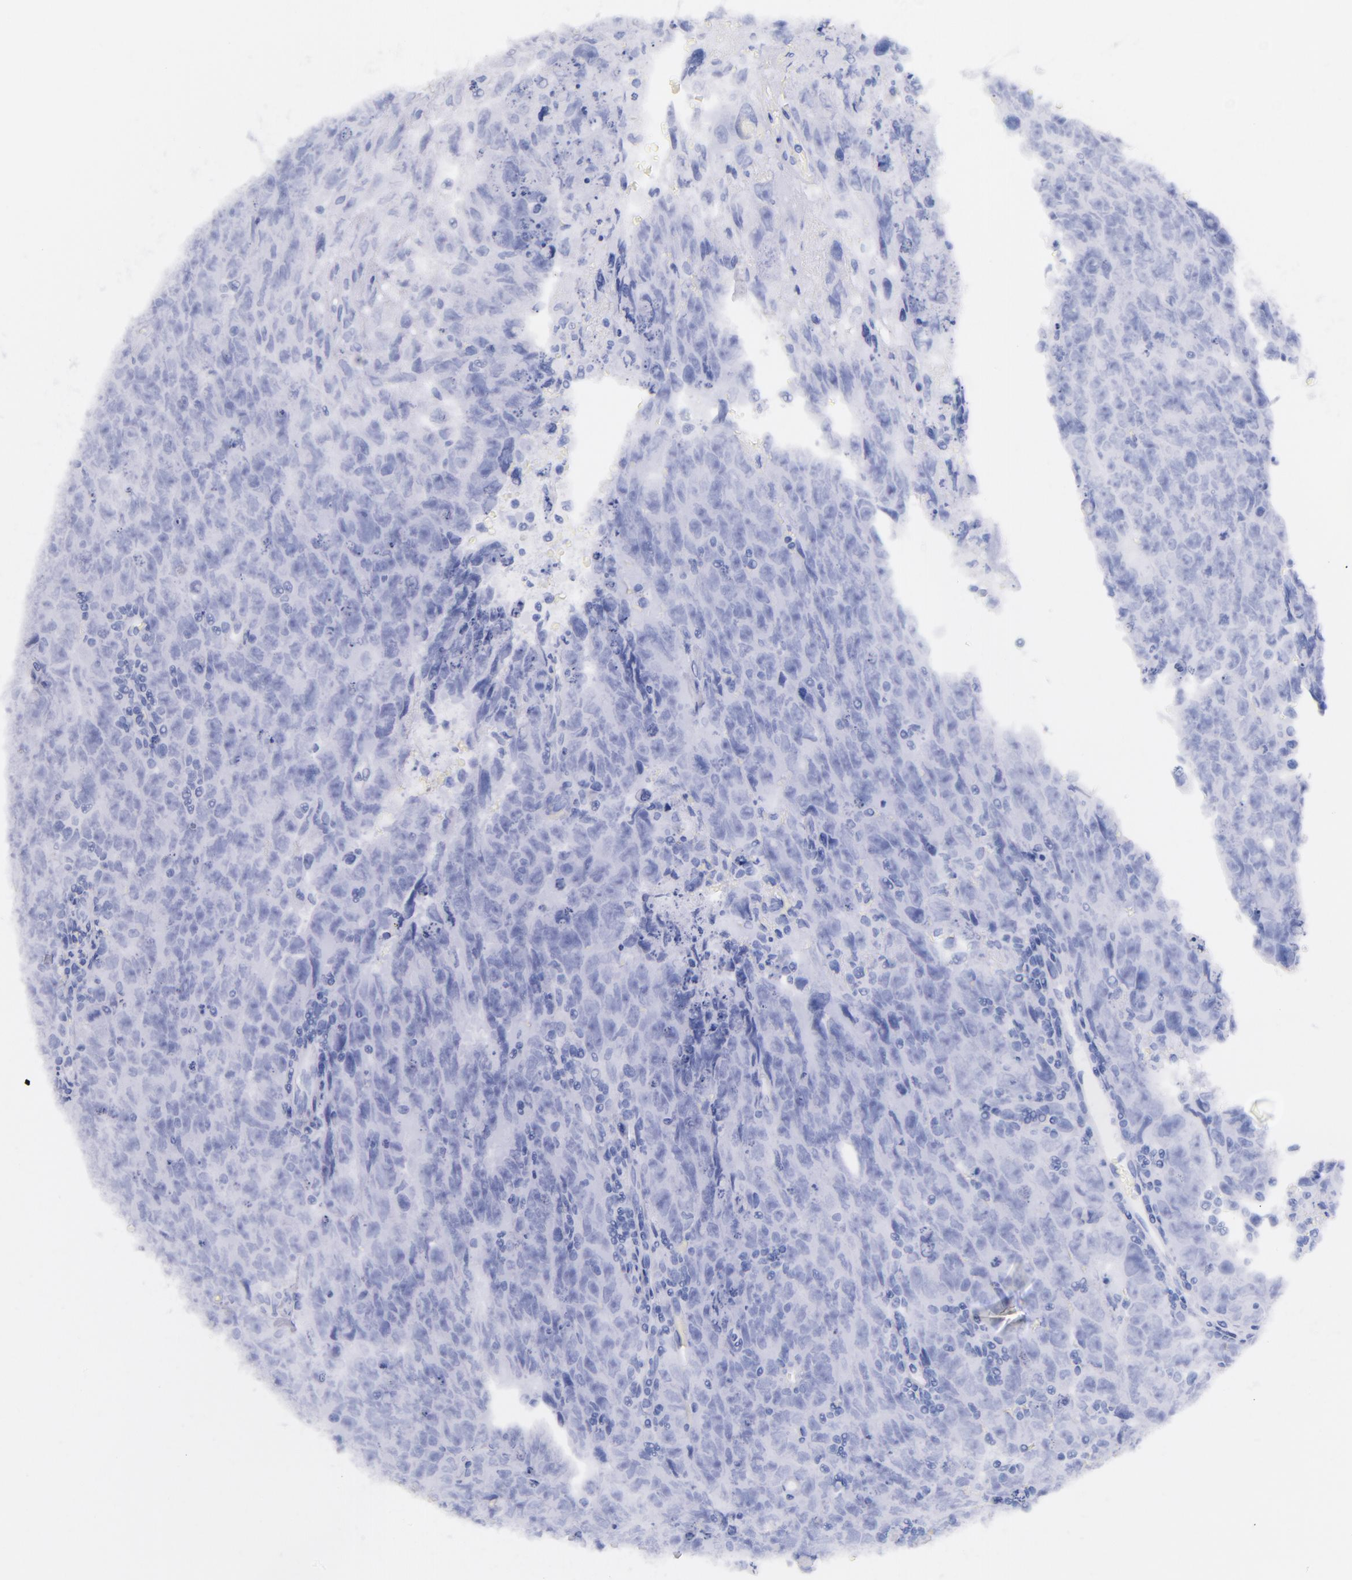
{"staining": {"intensity": "negative", "quantity": "none", "location": "none"}, "tissue": "testis cancer", "cell_type": "Tumor cells", "image_type": "cancer", "snomed": [{"axis": "morphology", "description": "Carcinoma, Embryonal, NOS"}, {"axis": "topography", "description": "Testis"}], "caption": "An immunohistochemistry histopathology image of embryonal carcinoma (testis) is shown. There is no staining in tumor cells of embryonal carcinoma (testis).", "gene": "CD44", "patient": {"sex": "male", "age": 28}}